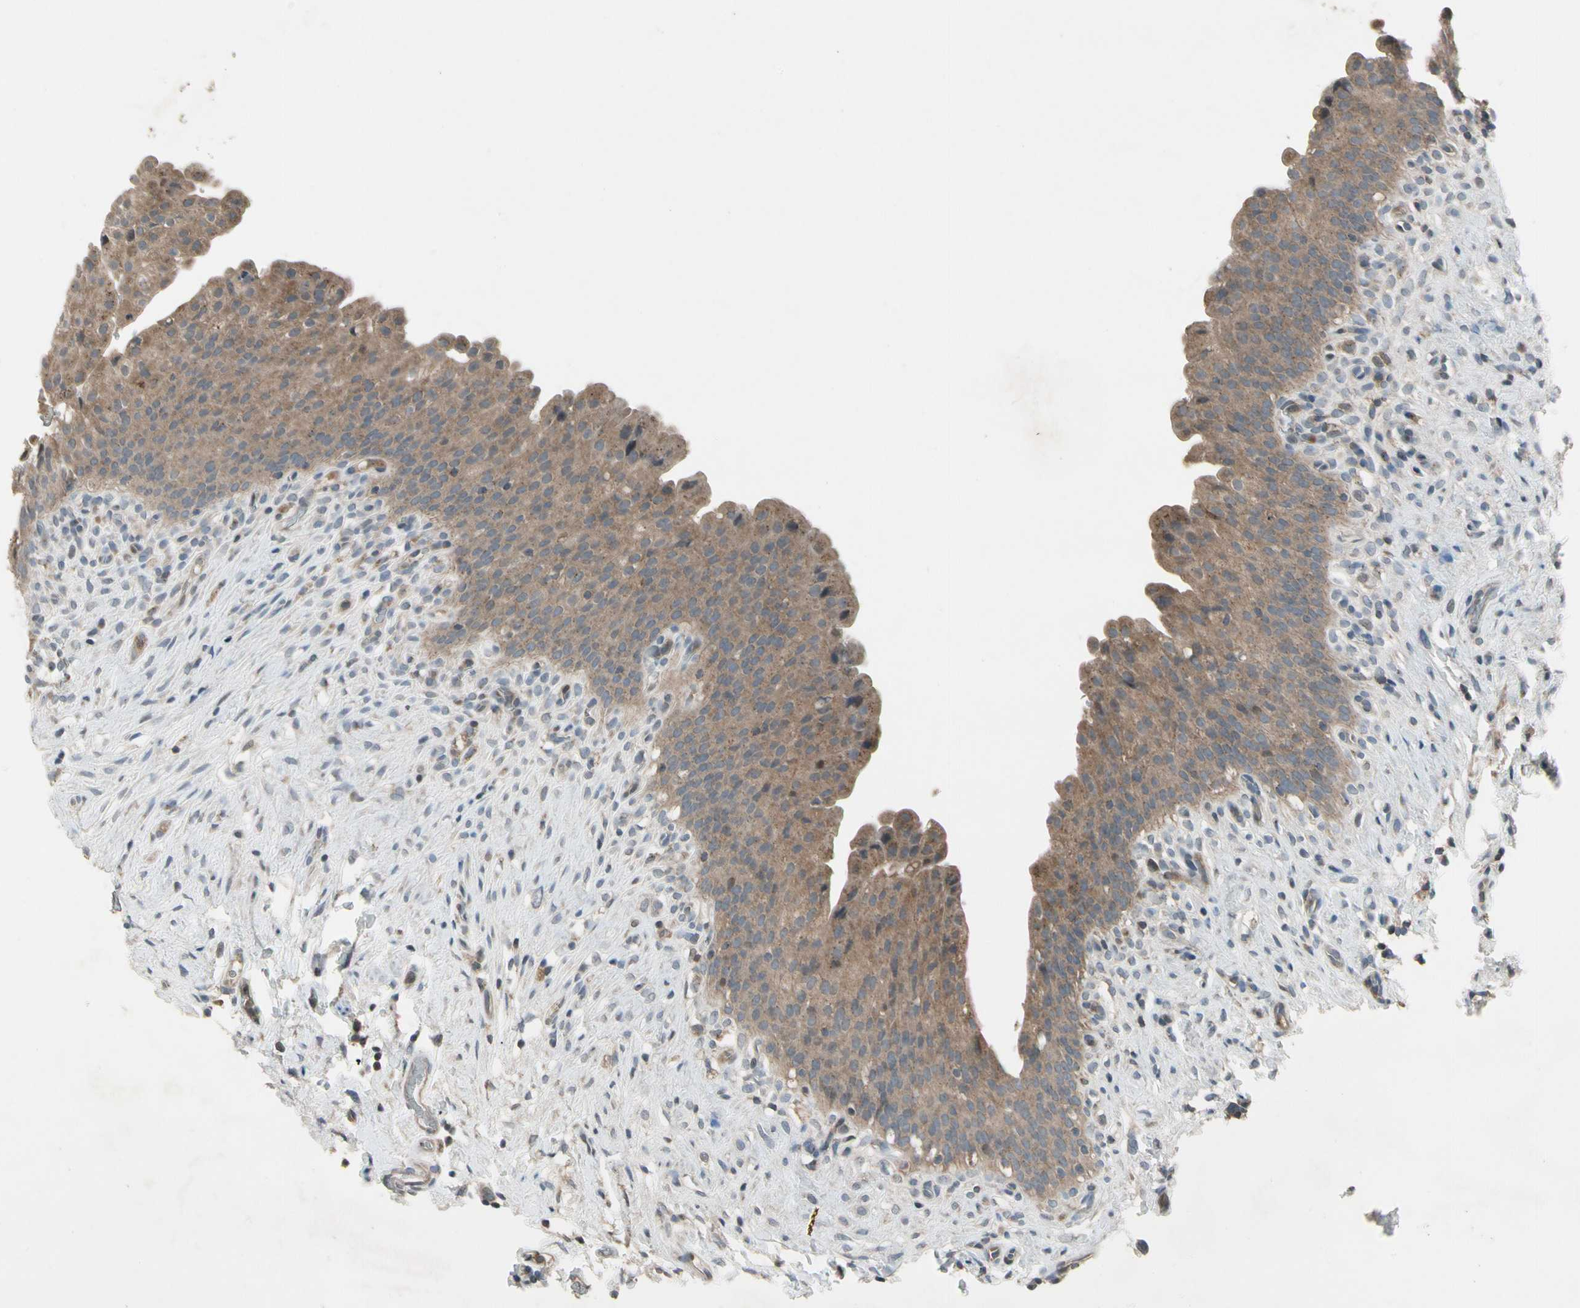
{"staining": {"intensity": "moderate", "quantity": ">75%", "location": "cytoplasmic/membranous"}, "tissue": "urinary bladder", "cell_type": "Urothelial cells", "image_type": "normal", "snomed": [{"axis": "morphology", "description": "Normal tissue, NOS"}, {"axis": "topography", "description": "Urinary bladder"}], "caption": "Immunohistochemical staining of benign human urinary bladder exhibits >75% levels of moderate cytoplasmic/membranous protein positivity in about >75% of urothelial cells.", "gene": "NMI", "patient": {"sex": "female", "age": 79}}